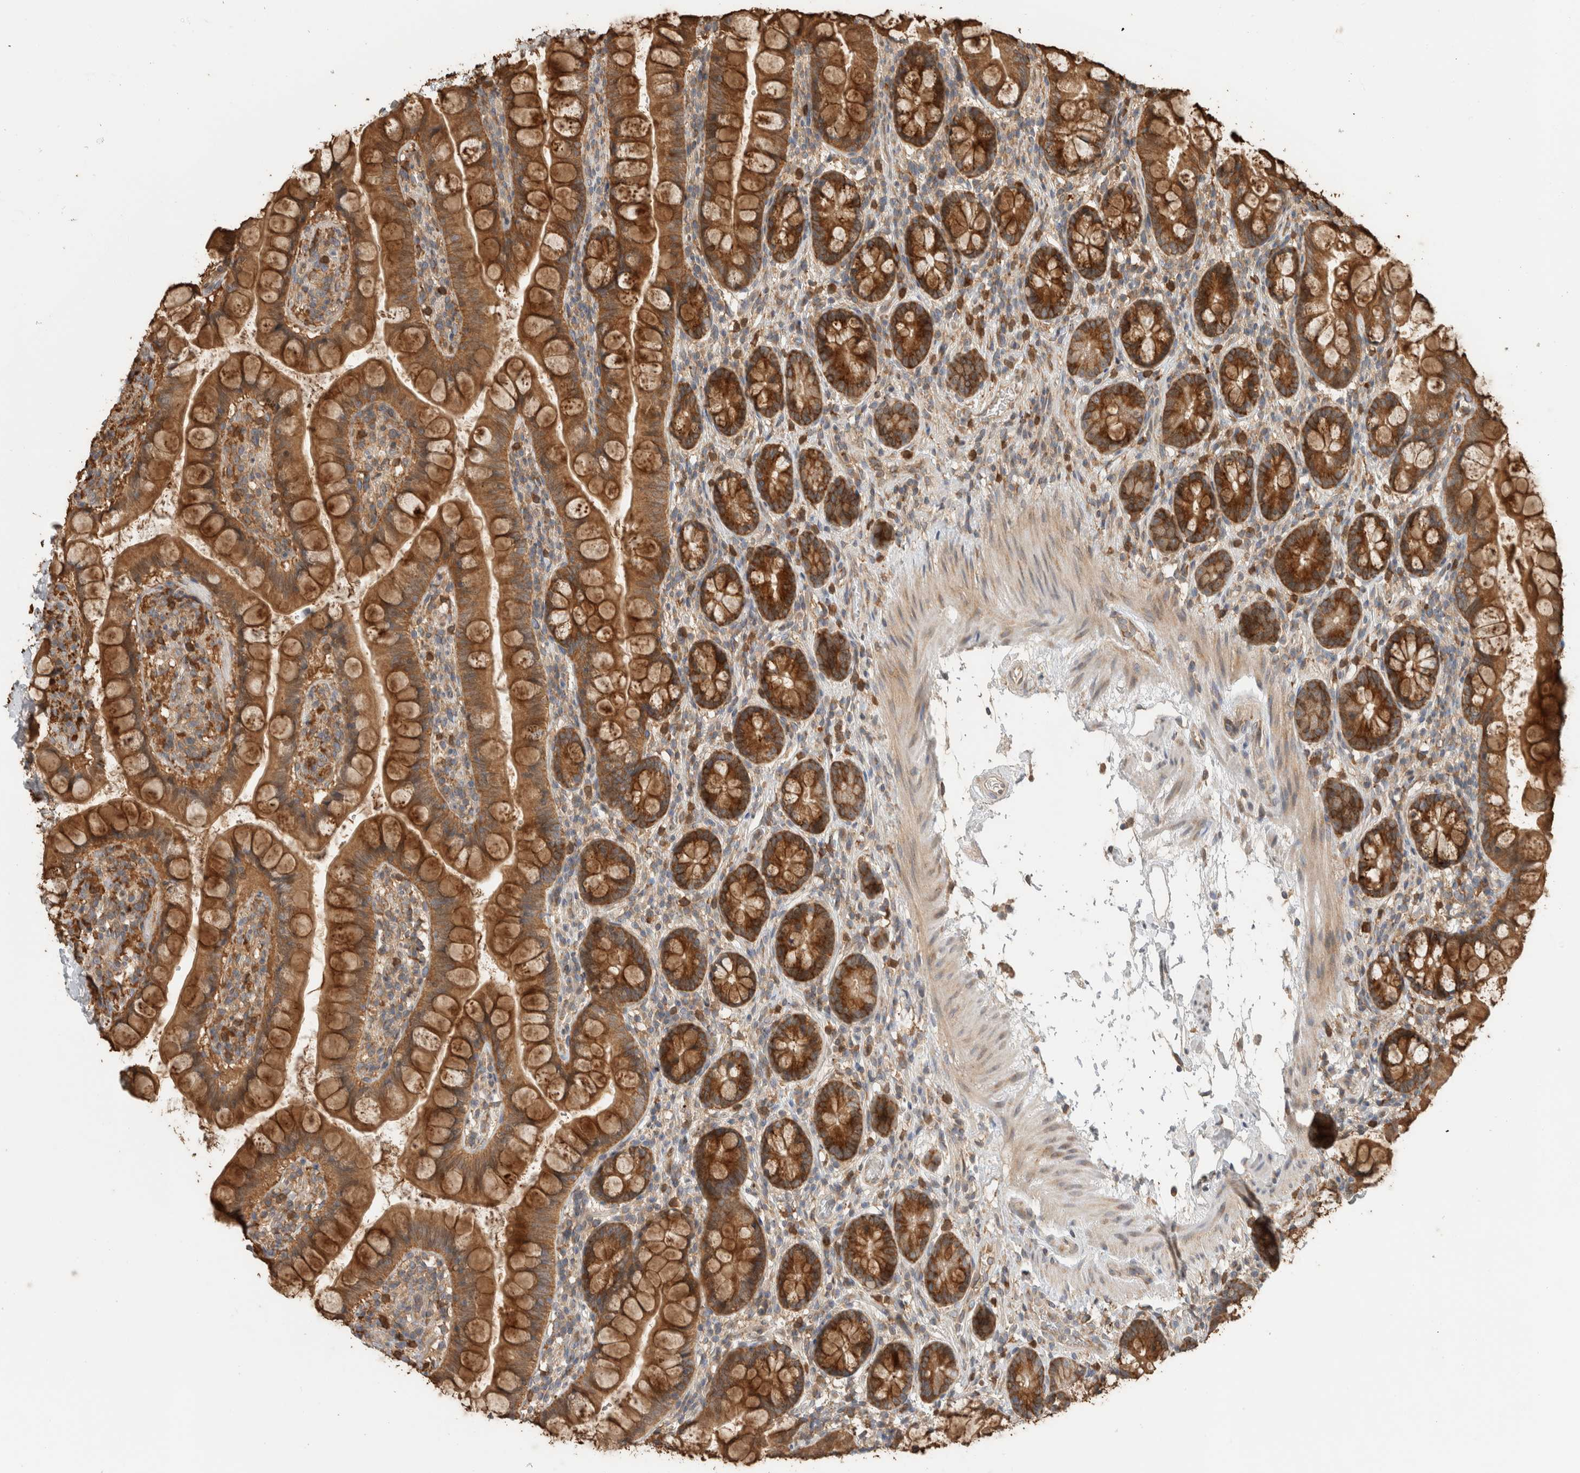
{"staining": {"intensity": "strong", "quantity": ">75%", "location": "cytoplasmic/membranous"}, "tissue": "small intestine", "cell_type": "Glandular cells", "image_type": "normal", "snomed": [{"axis": "morphology", "description": "Normal tissue, NOS"}, {"axis": "topography", "description": "Small intestine"}], "caption": "Immunohistochemical staining of unremarkable human small intestine displays strong cytoplasmic/membranous protein positivity in approximately >75% of glandular cells. The protein is stained brown, and the nuclei are stained in blue (DAB IHC with brightfield microscopy, high magnification).", "gene": "PUM1", "patient": {"sex": "female", "age": 84}}